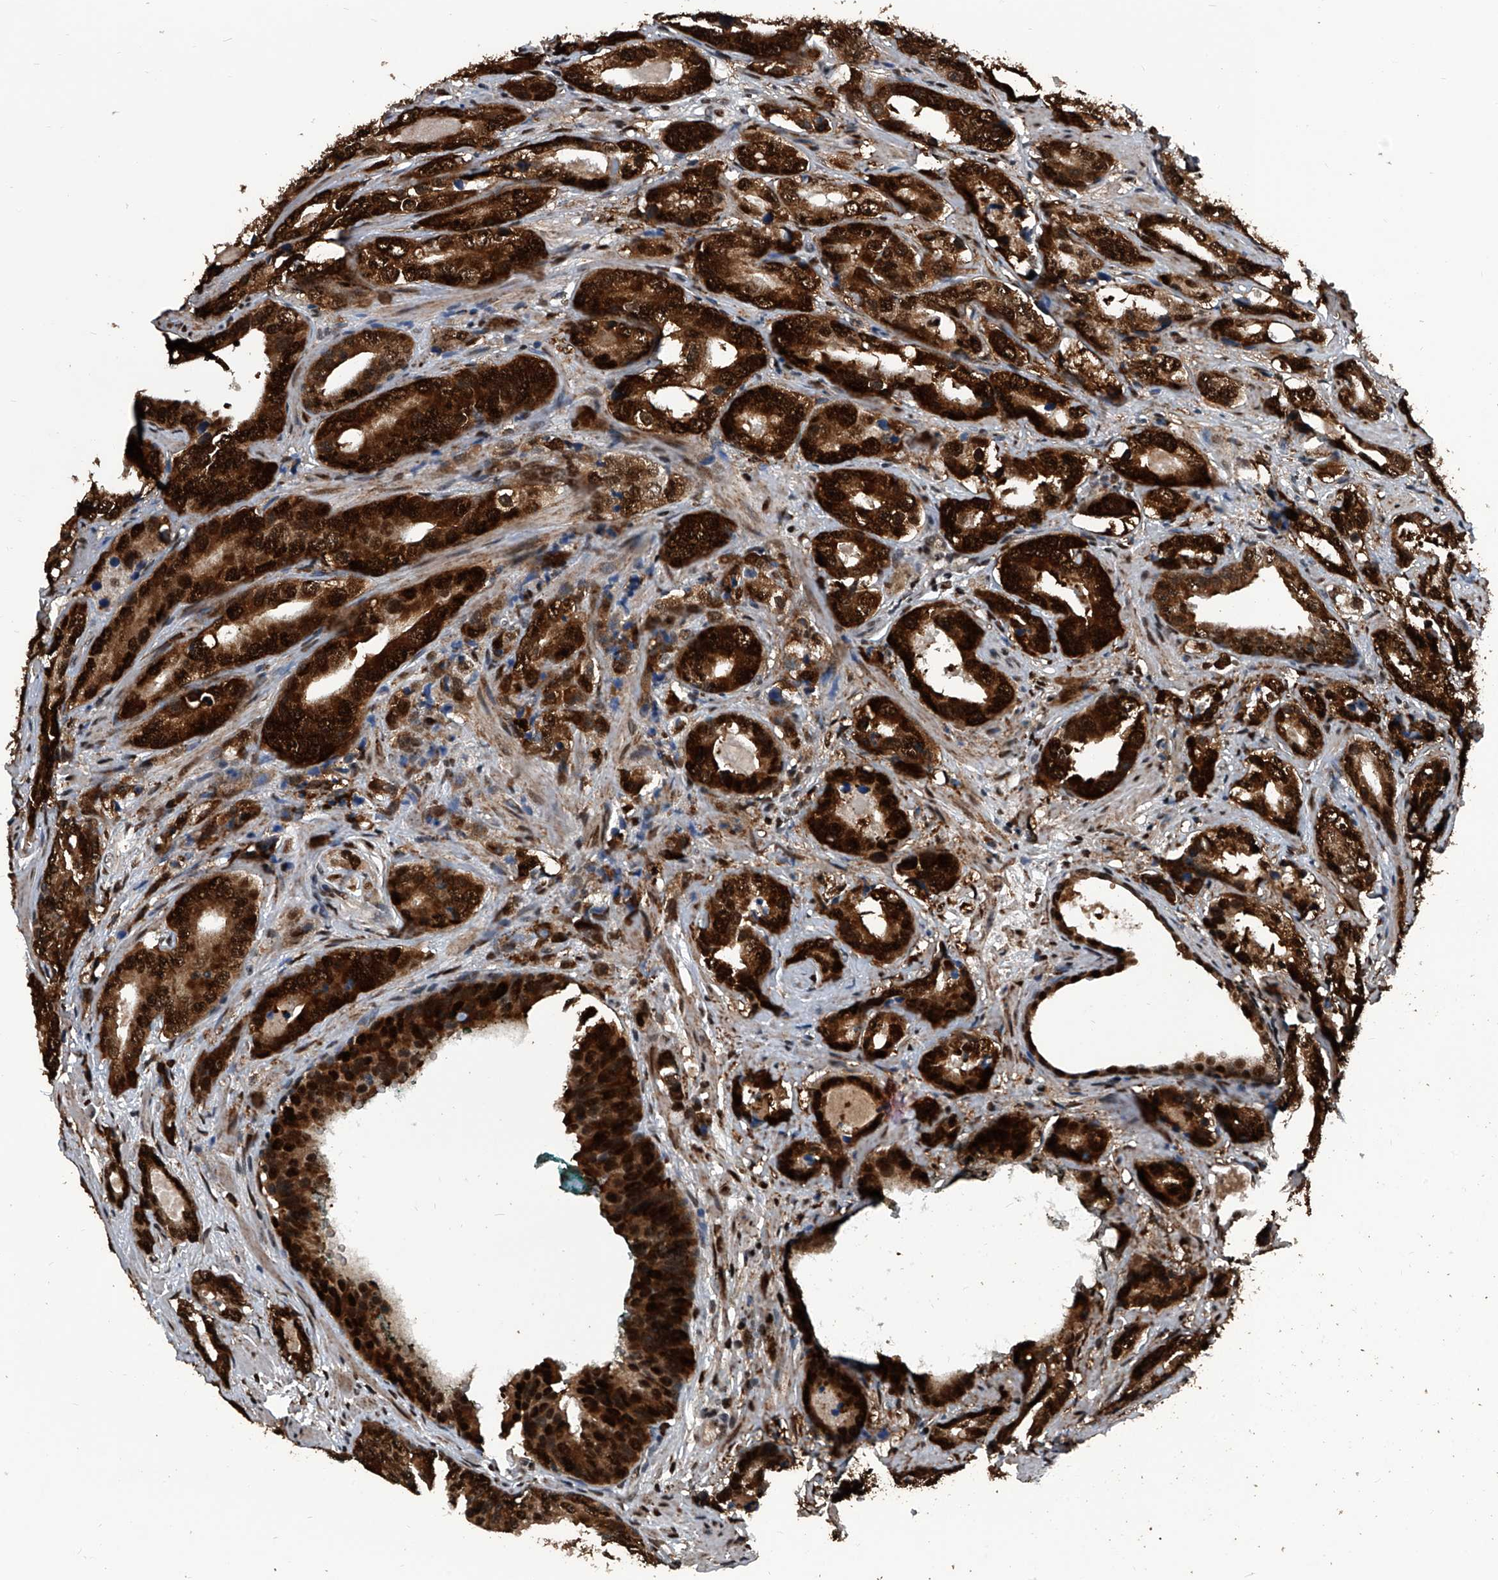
{"staining": {"intensity": "strong", "quantity": ">75%", "location": "cytoplasmic/membranous,nuclear"}, "tissue": "prostate cancer", "cell_type": "Tumor cells", "image_type": "cancer", "snomed": [{"axis": "morphology", "description": "Adenocarcinoma, High grade"}, {"axis": "topography", "description": "Prostate"}], "caption": "DAB (3,3'-diaminobenzidine) immunohistochemical staining of prostate high-grade adenocarcinoma displays strong cytoplasmic/membranous and nuclear protein positivity in approximately >75% of tumor cells.", "gene": "FKBP5", "patient": {"sex": "male", "age": 62}}